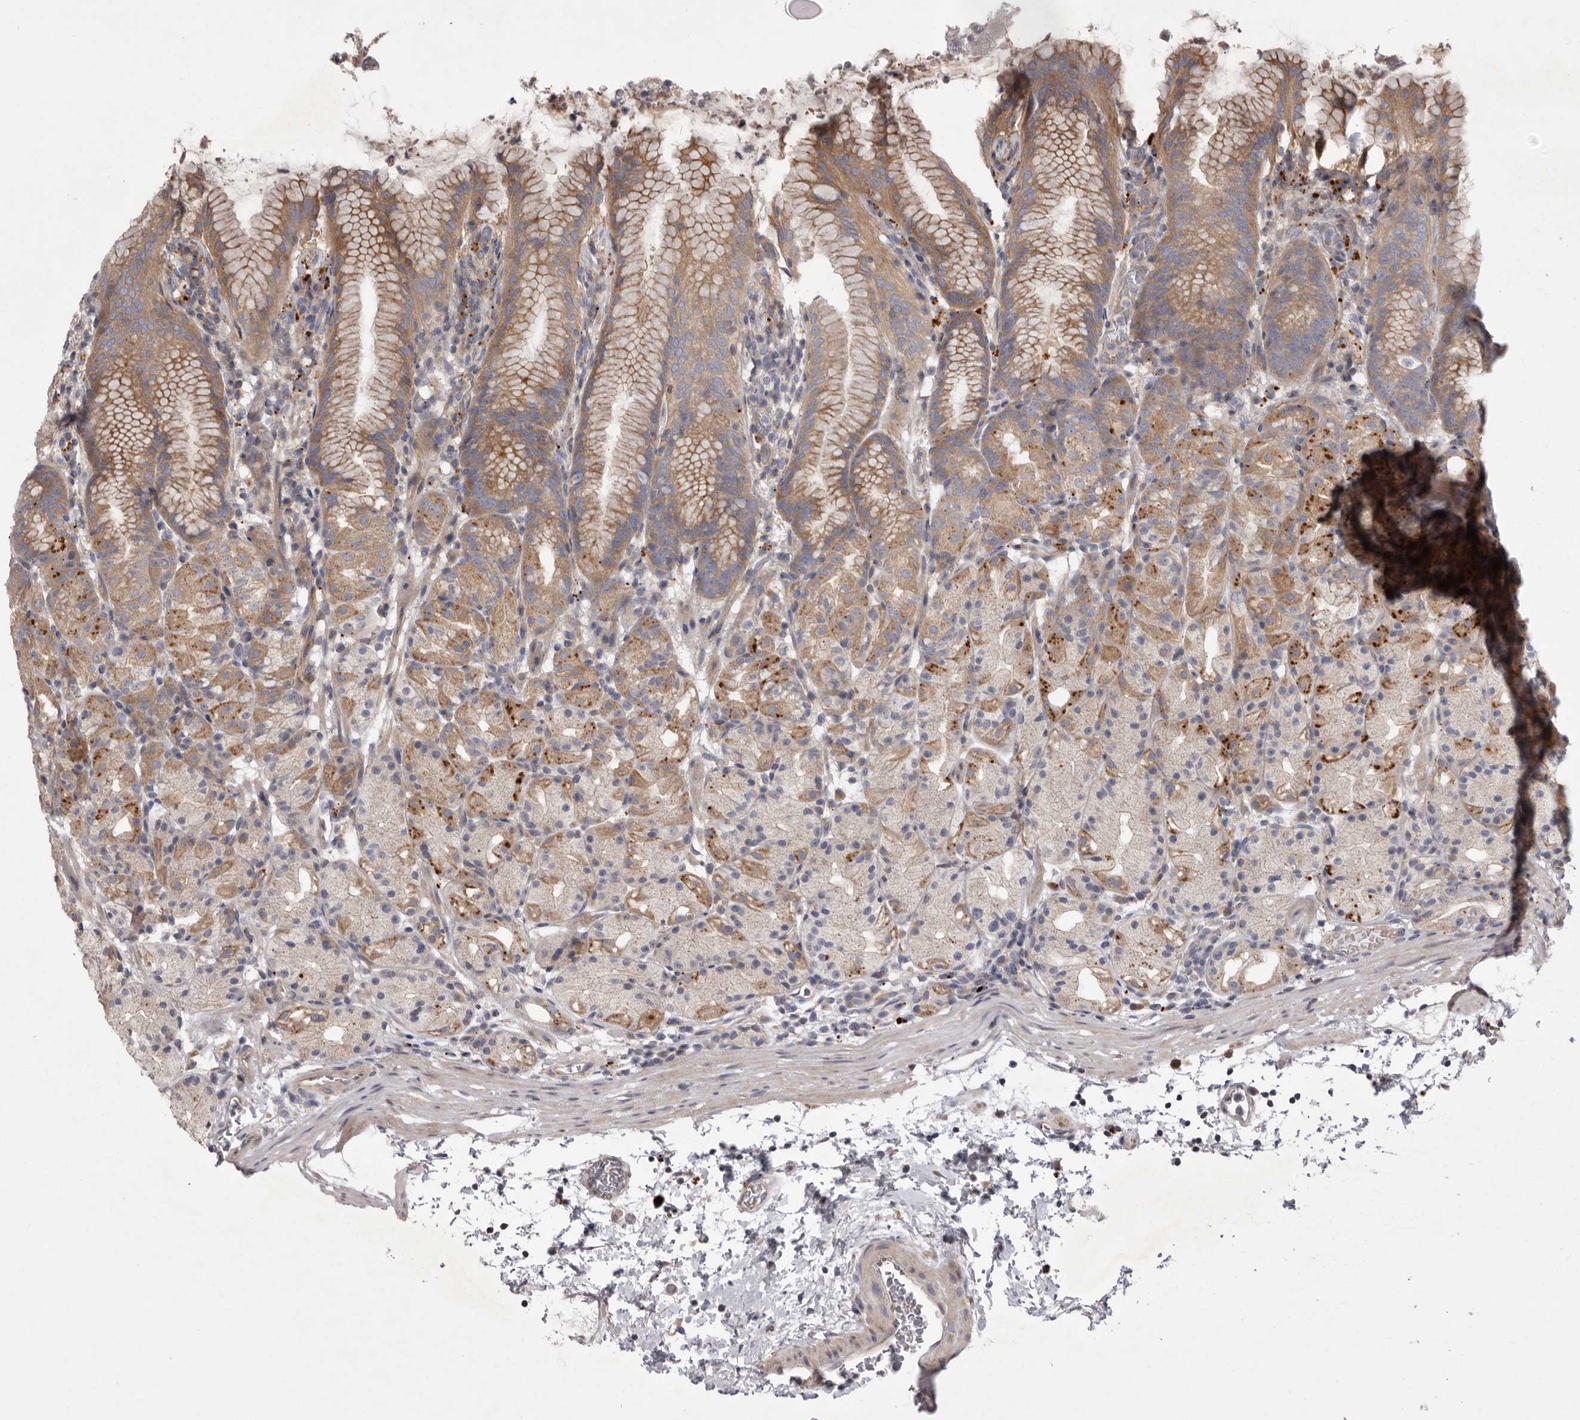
{"staining": {"intensity": "moderate", "quantity": "25%-75%", "location": "cytoplasmic/membranous"}, "tissue": "stomach", "cell_type": "Glandular cells", "image_type": "normal", "snomed": [{"axis": "morphology", "description": "Normal tissue, NOS"}, {"axis": "topography", "description": "Stomach, upper"}], "caption": "This photomicrograph displays IHC staining of normal human stomach, with medium moderate cytoplasmic/membranous staining in approximately 25%-75% of glandular cells.", "gene": "WDR47", "patient": {"sex": "male", "age": 48}}